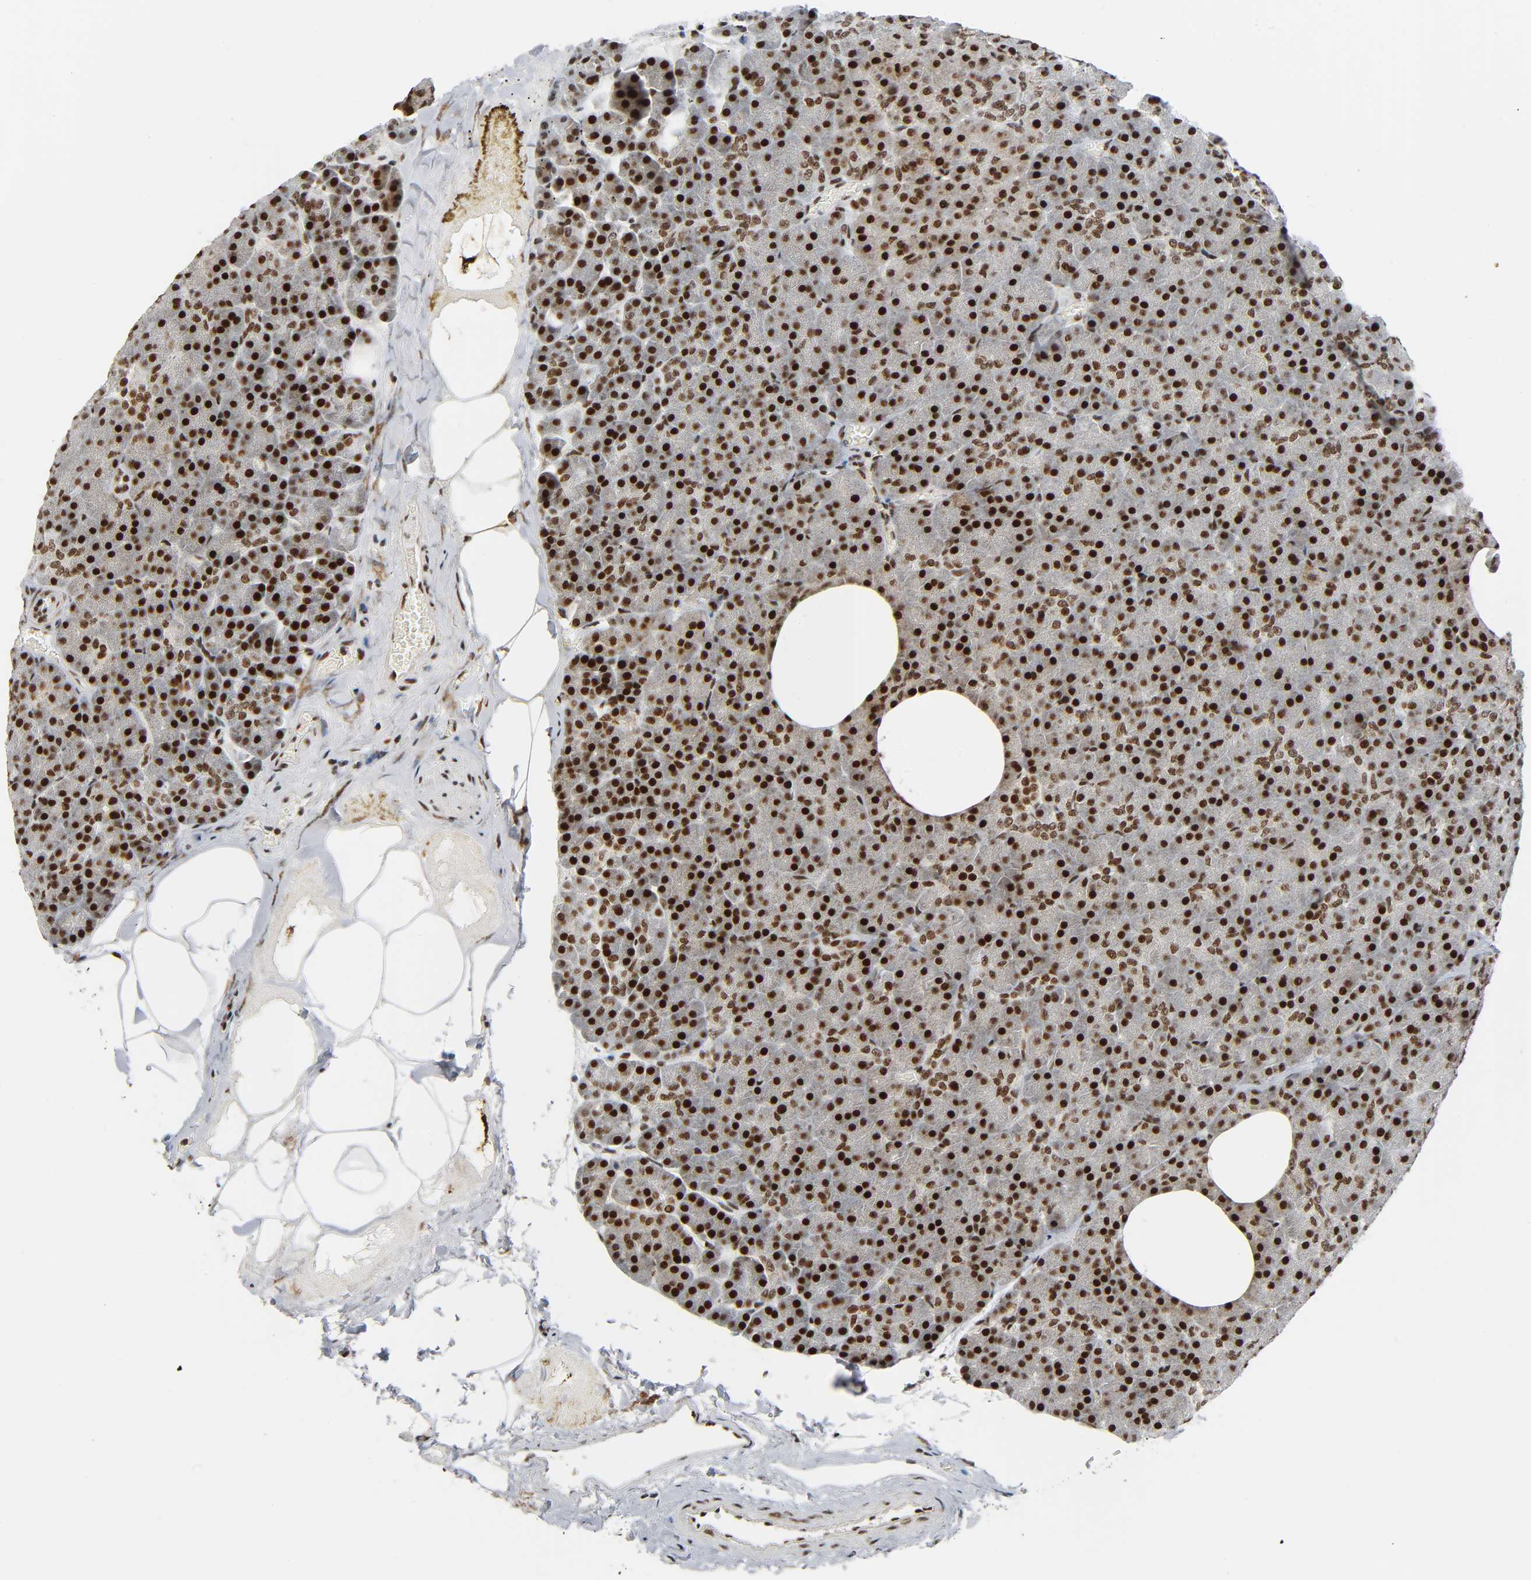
{"staining": {"intensity": "strong", "quantity": ">75%", "location": "nuclear"}, "tissue": "pancreas", "cell_type": "Exocrine glandular cells", "image_type": "normal", "snomed": [{"axis": "morphology", "description": "Normal tissue, NOS"}, {"axis": "topography", "description": "Pancreas"}], "caption": "Immunohistochemical staining of unremarkable pancreas reveals strong nuclear protein expression in about >75% of exocrine glandular cells. The staining is performed using DAB (3,3'-diaminobenzidine) brown chromogen to label protein expression. The nuclei are counter-stained blue using hematoxylin.", "gene": "CDK9", "patient": {"sex": "female", "age": 35}}